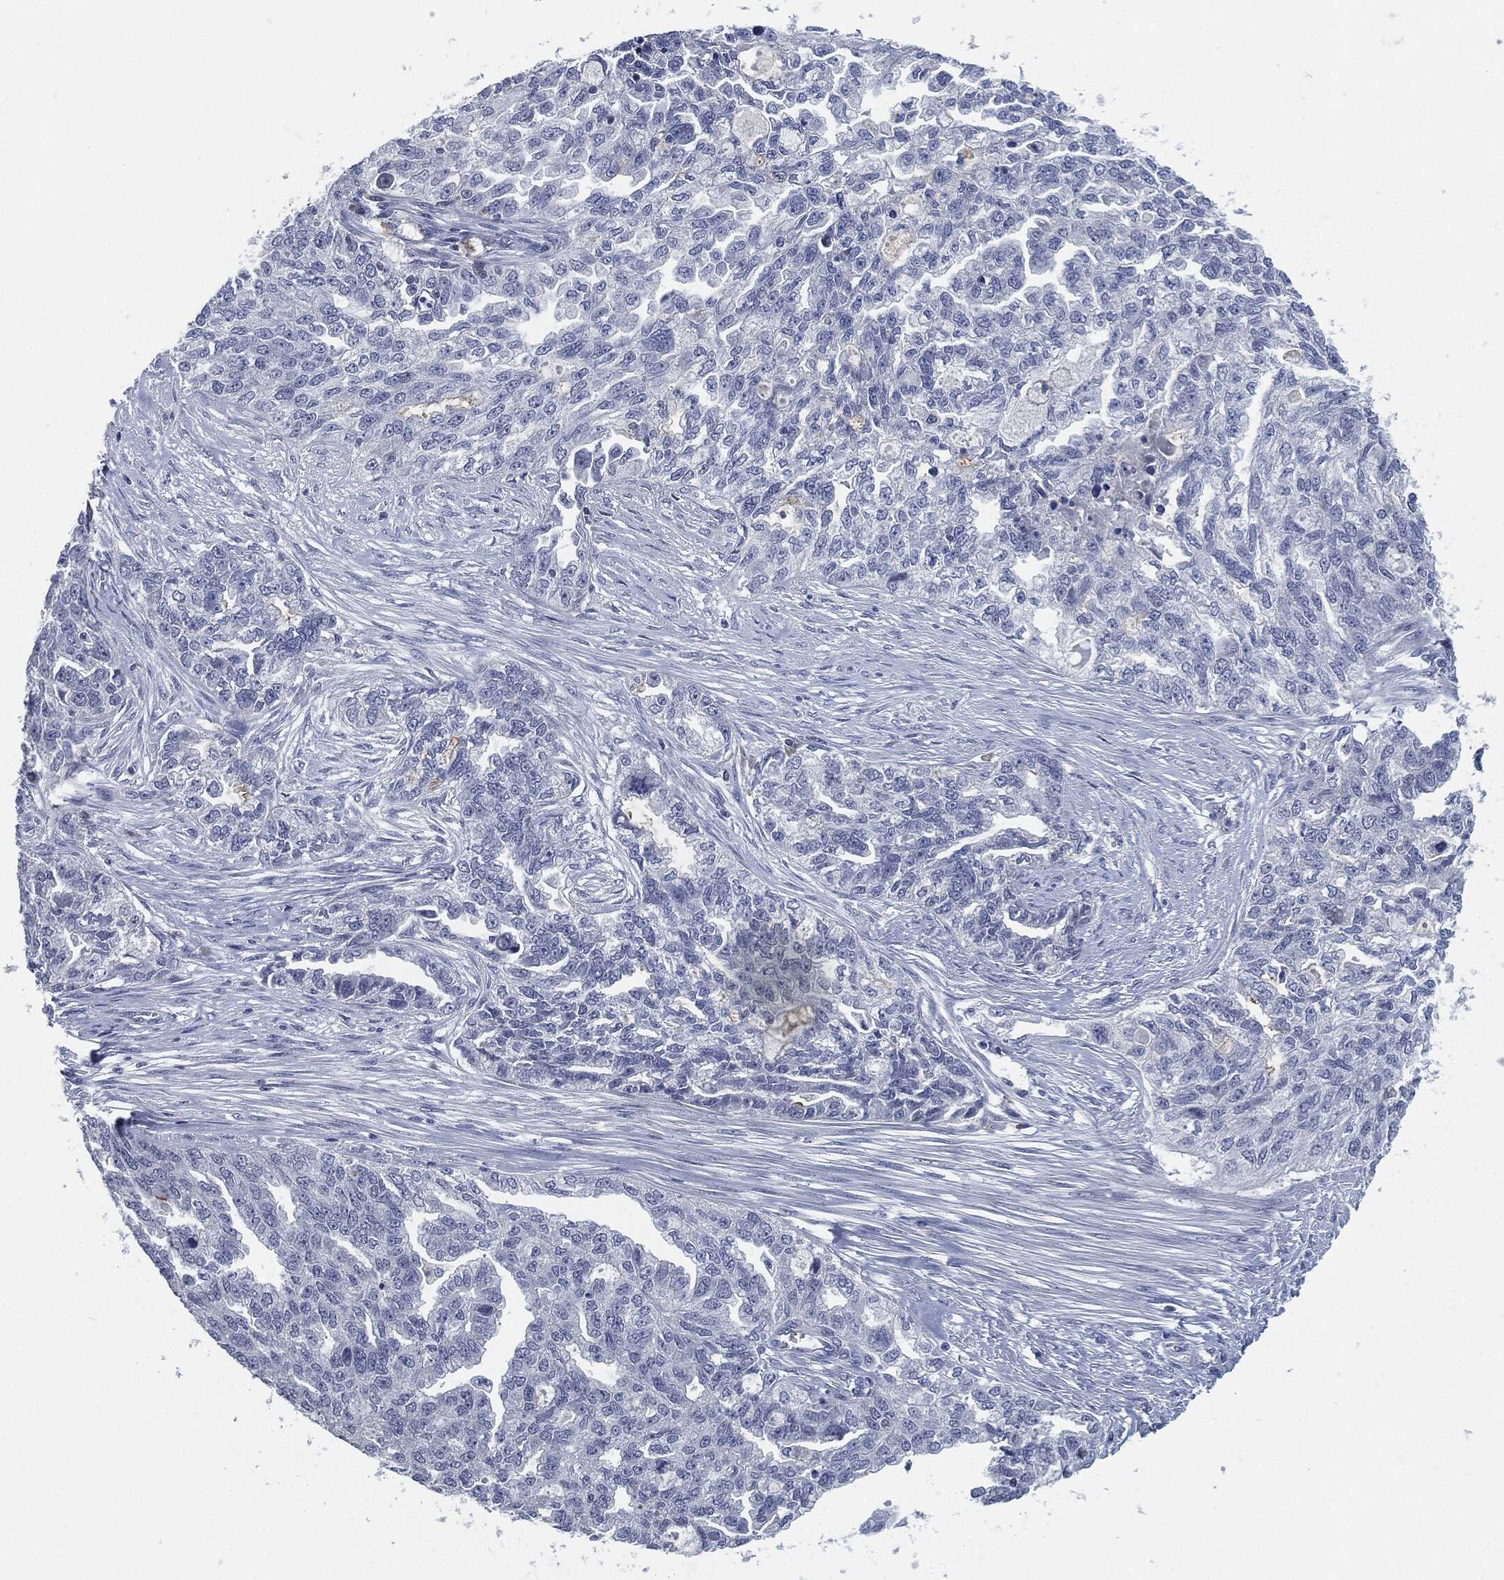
{"staining": {"intensity": "negative", "quantity": "none", "location": "none"}, "tissue": "ovarian cancer", "cell_type": "Tumor cells", "image_type": "cancer", "snomed": [{"axis": "morphology", "description": "Cystadenocarcinoma, serous, NOS"}, {"axis": "topography", "description": "Ovary"}], "caption": "An image of serous cystadenocarcinoma (ovarian) stained for a protein exhibits no brown staining in tumor cells.", "gene": "PROM1", "patient": {"sex": "female", "age": 51}}